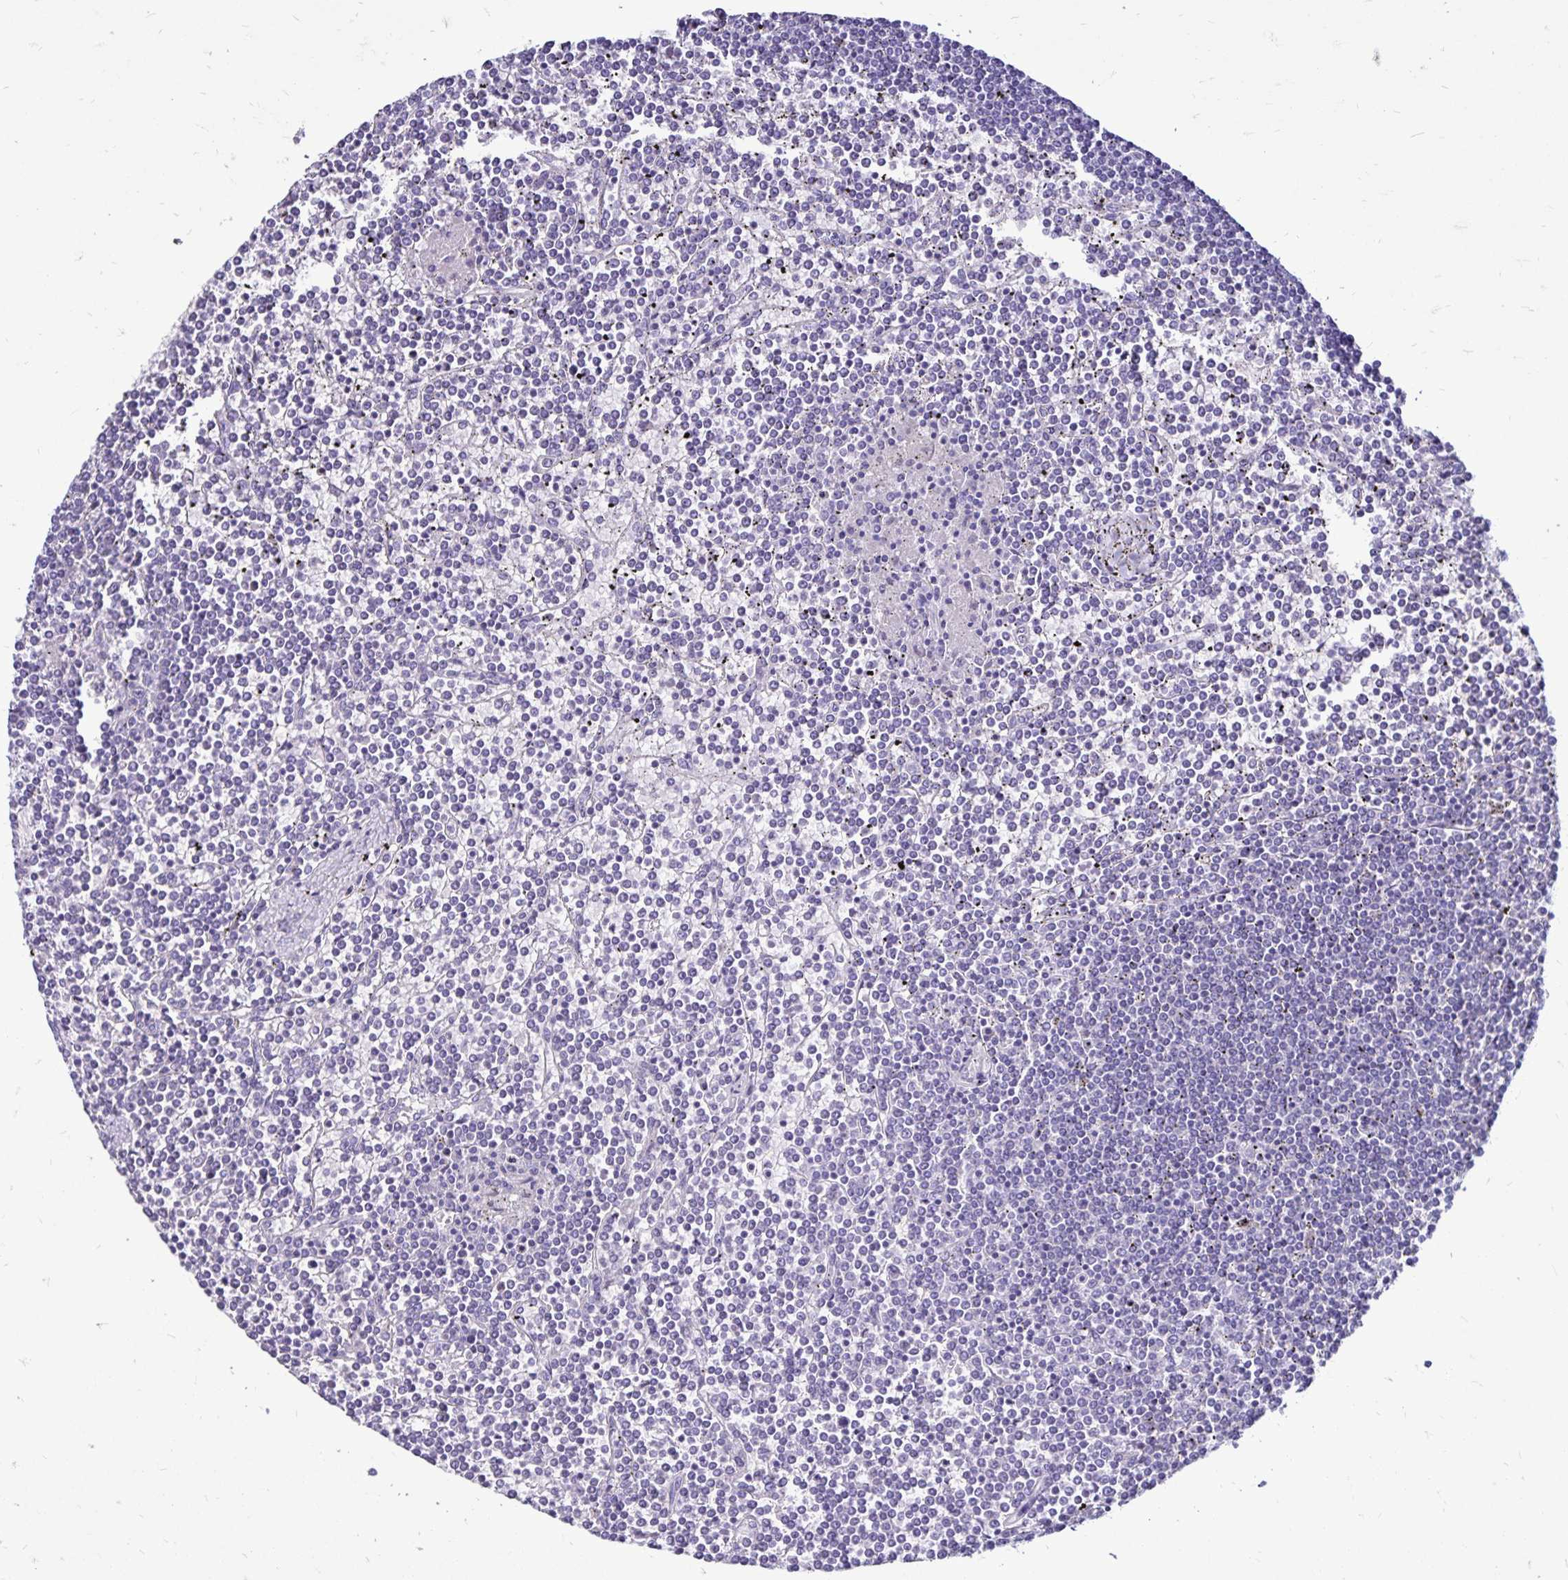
{"staining": {"intensity": "negative", "quantity": "none", "location": "none"}, "tissue": "lymphoma", "cell_type": "Tumor cells", "image_type": "cancer", "snomed": [{"axis": "morphology", "description": "Malignant lymphoma, non-Hodgkin's type, Low grade"}, {"axis": "topography", "description": "Spleen"}], "caption": "This is an IHC histopathology image of malignant lymphoma, non-Hodgkin's type (low-grade). There is no positivity in tumor cells.", "gene": "EVPL", "patient": {"sex": "female", "age": 19}}